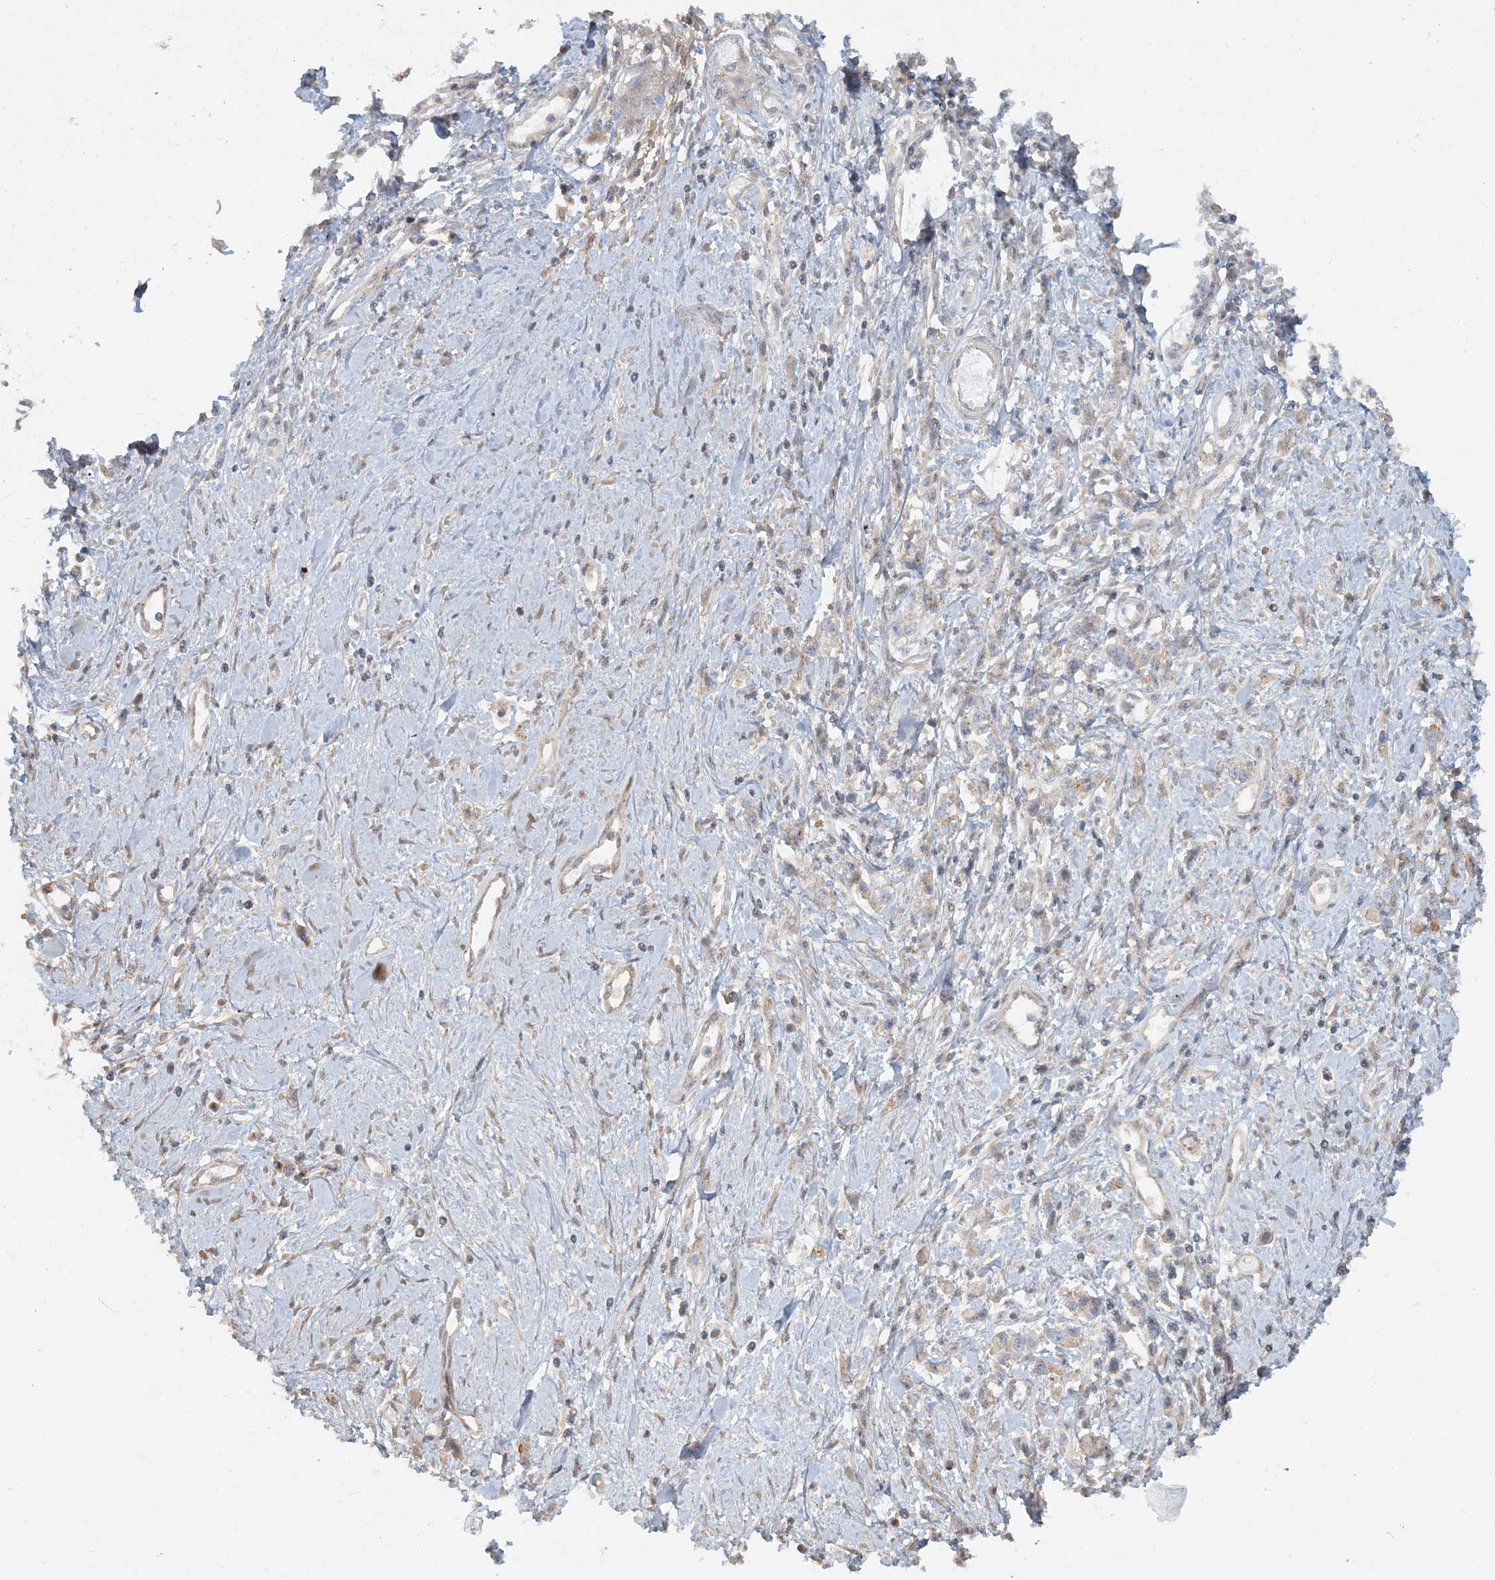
{"staining": {"intensity": "weak", "quantity": ">75%", "location": "cytoplasmic/membranous"}, "tissue": "stomach cancer", "cell_type": "Tumor cells", "image_type": "cancer", "snomed": [{"axis": "morphology", "description": "Adenocarcinoma, NOS"}, {"axis": "topography", "description": "Stomach"}], "caption": "Stomach cancer stained with DAB immunohistochemistry (IHC) displays low levels of weak cytoplasmic/membranous expression in approximately >75% of tumor cells.", "gene": "AK9", "patient": {"sex": "female", "age": 76}}